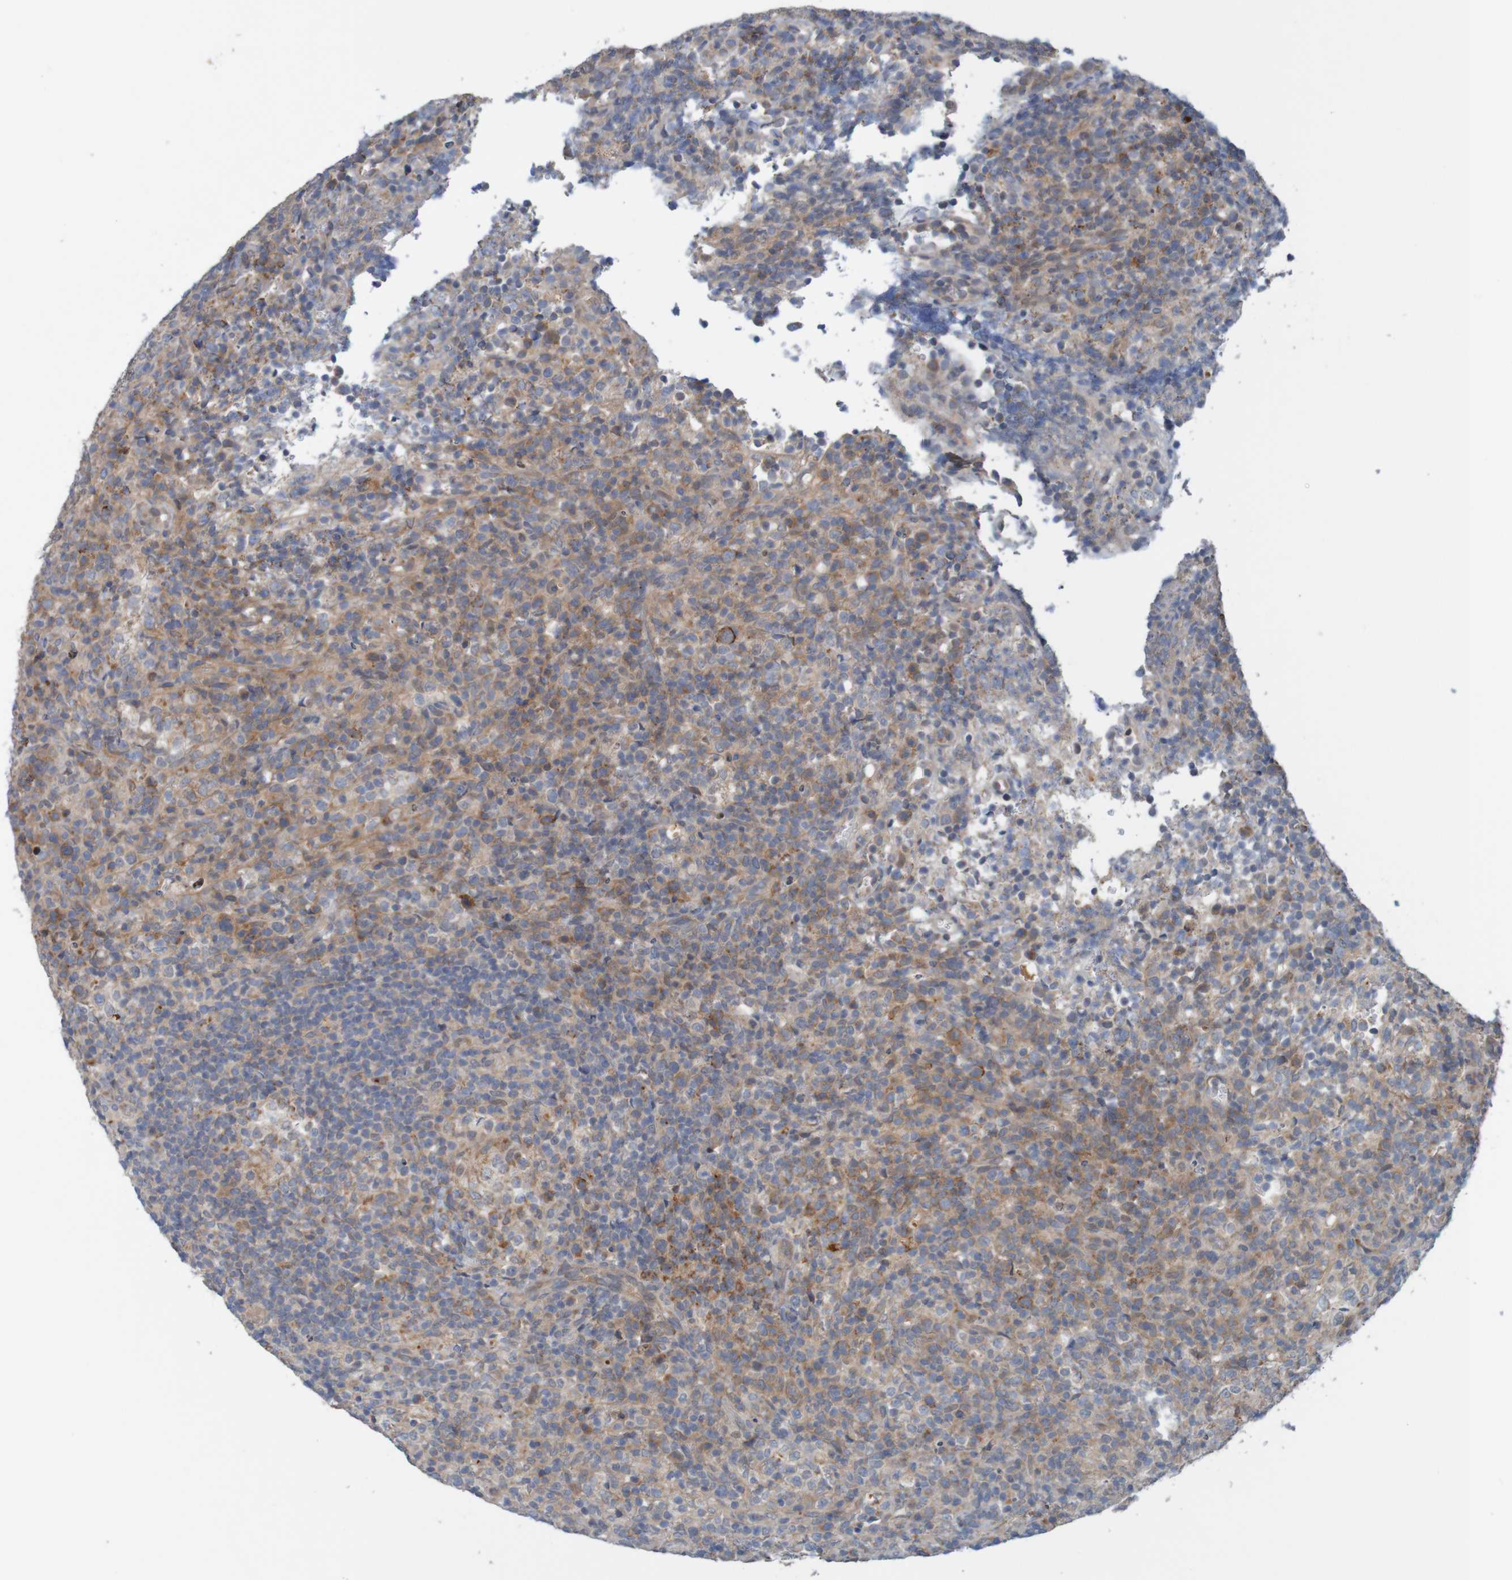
{"staining": {"intensity": "moderate", "quantity": "25%-75%", "location": "cytoplasmic/membranous"}, "tissue": "lymphoma", "cell_type": "Tumor cells", "image_type": "cancer", "snomed": [{"axis": "morphology", "description": "Malignant lymphoma, non-Hodgkin's type, High grade"}, {"axis": "topography", "description": "Lymph node"}], "caption": "A histopathology image of malignant lymphoma, non-Hodgkin's type (high-grade) stained for a protein displays moderate cytoplasmic/membranous brown staining in tumor cells.", "gene": "NAV2", "patient": {"sex": "female", "age": 76}}